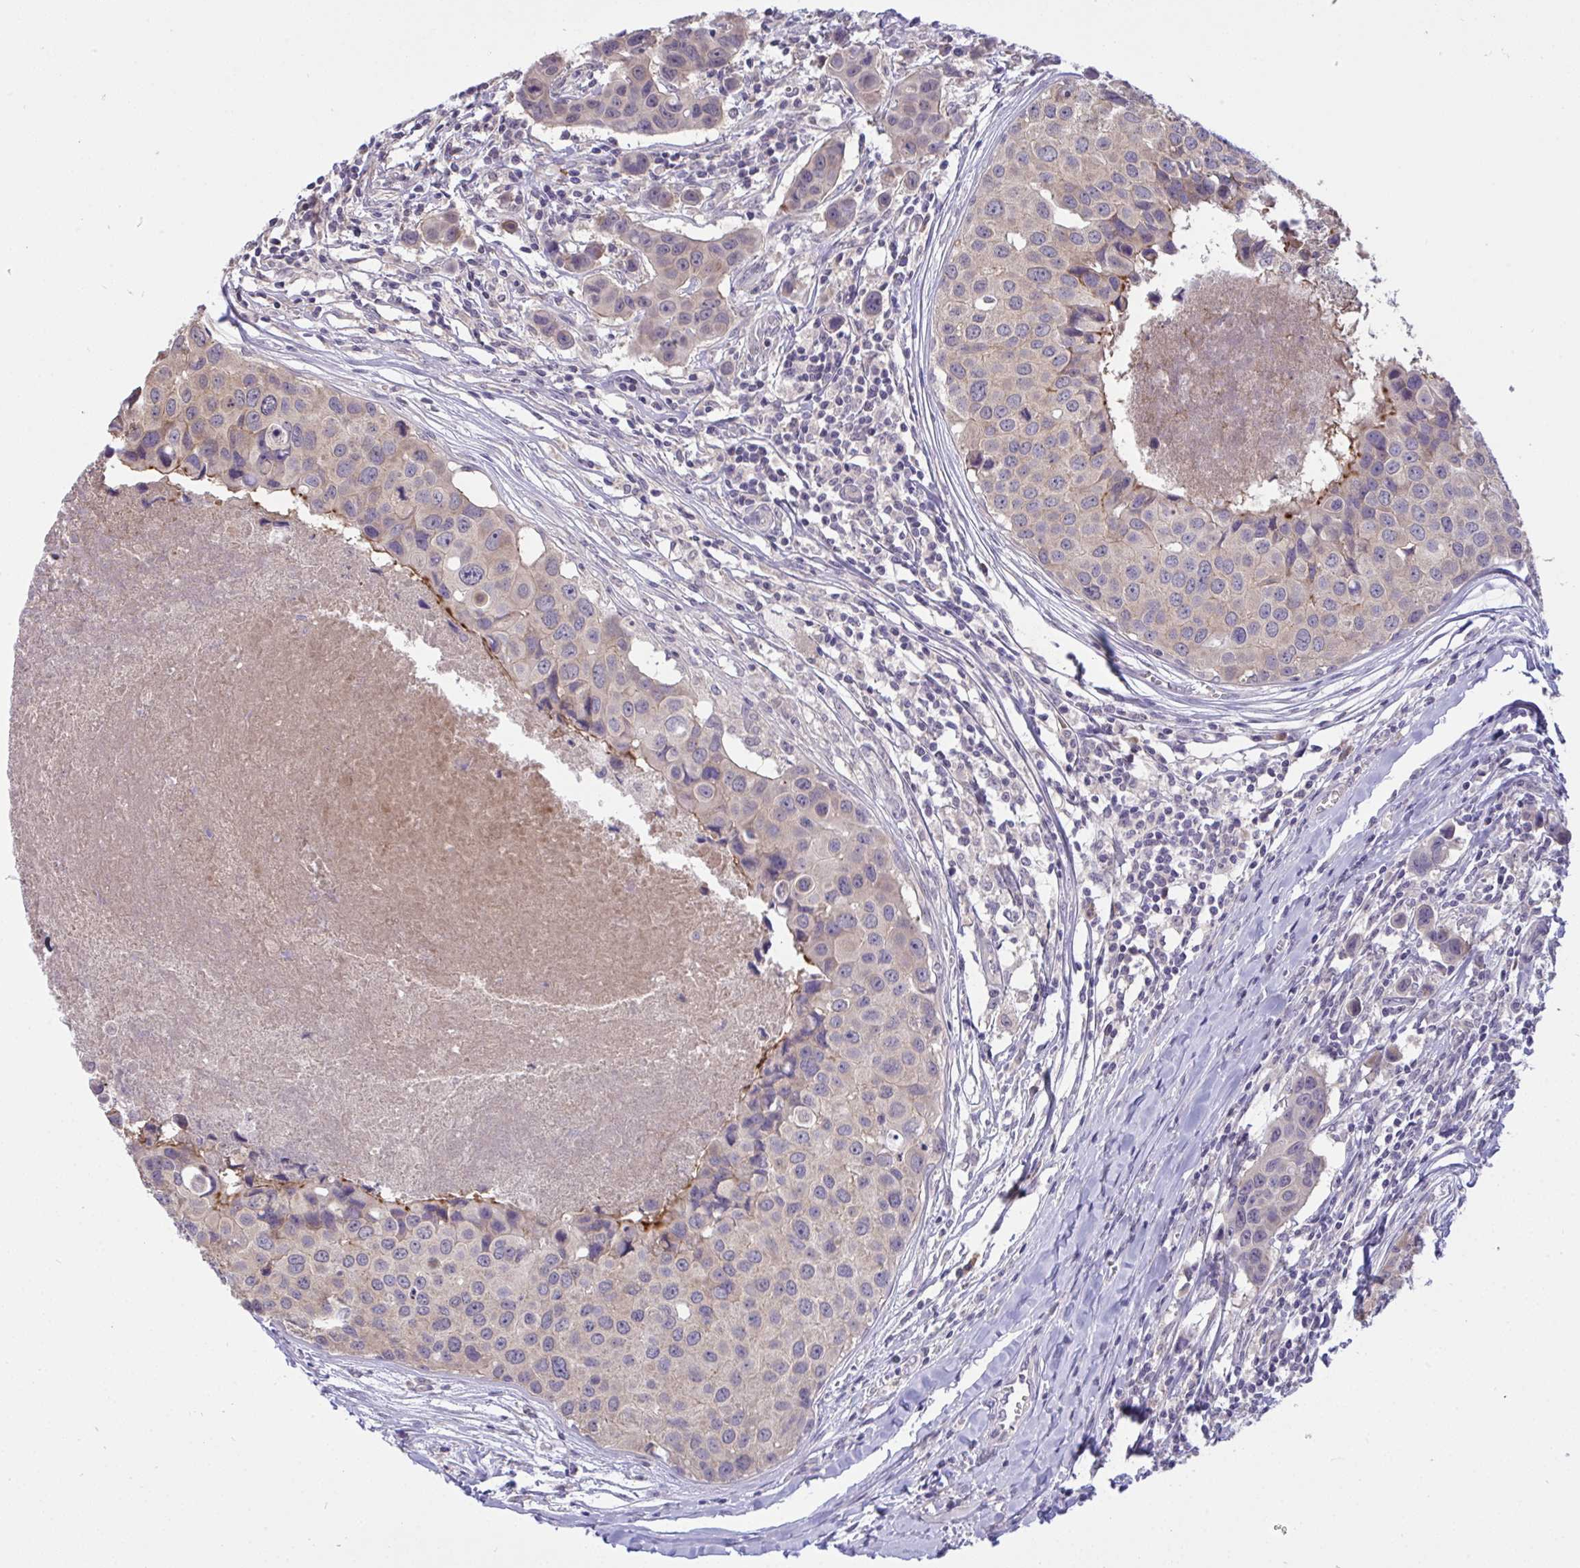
{"staining": {"intensity": "weak", "quantity": "<25%", "location": "cytoplasmic/membranous"}, "tissue": "breast cancer", "cell_type": "Tumor cells", "image_type": "cancer", "snomed": [{"axis": "morphology", "description": "Duct carcinoma"}, {"axis": "topography", "description": "Breast"}], "caption": "Immunohistochemical staining of human breast infiltrating ductal carcinoma displays no significant staining in tumor cells.", "gene": "TMEM41A", "patient": {"sex": "female", "age": 24}}